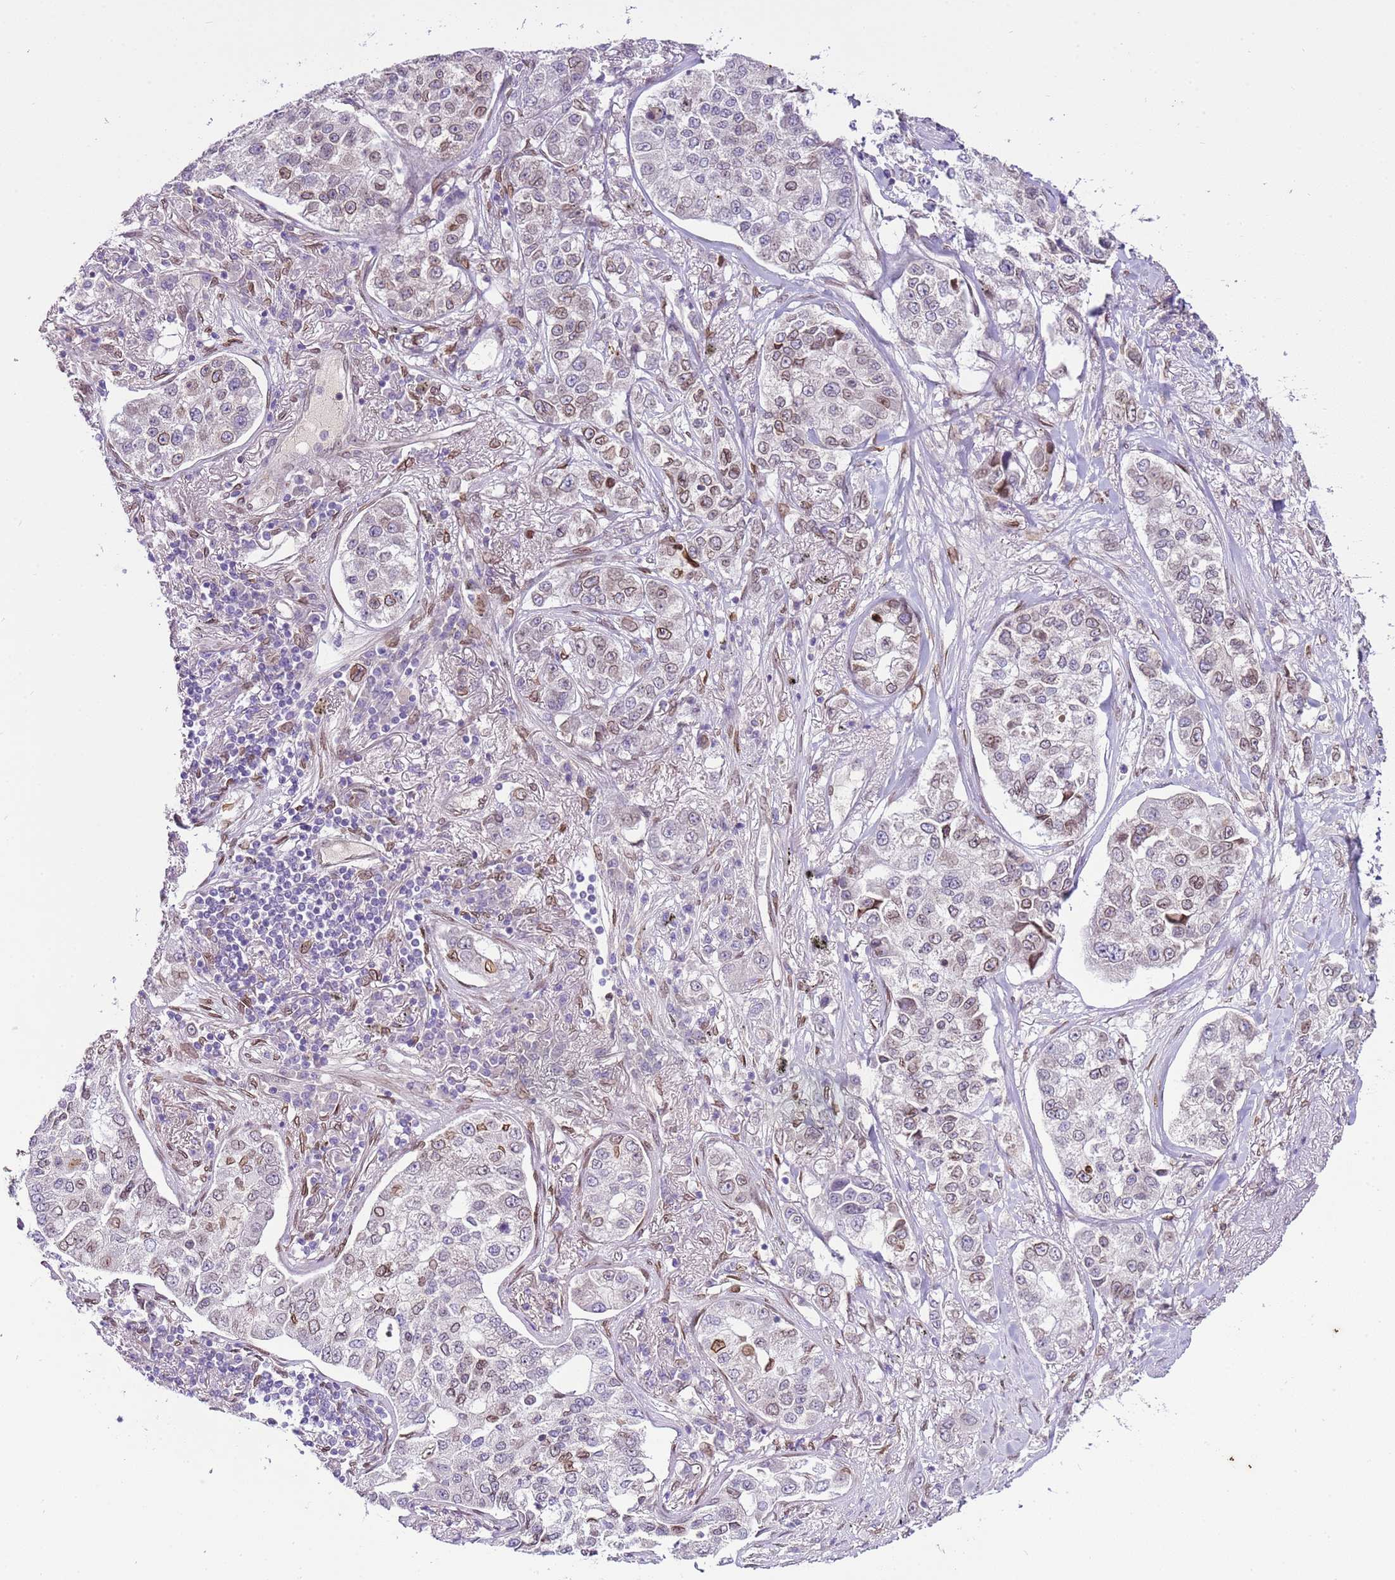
{"staining": {"intensity": "weak", "quantity": "<25%", "location": "cytoplasmic/membranous,nuclear"}, "tissue": "lung cancer", "cell_type": "Tumor cells", "image_type": "cancer", "snomed": [{"axis": "morphology", "description": "Adenocarcinoma, NOS"}, {"axis": "topography", "description": "Lung"}], "caption": "DAB immunohistochemical staining of human adenocarcinoma (lung) demonstrates no significant staining in tumor cells.", "gene": "TMEM47", "patient": {"sex": "male", "age": 49}}